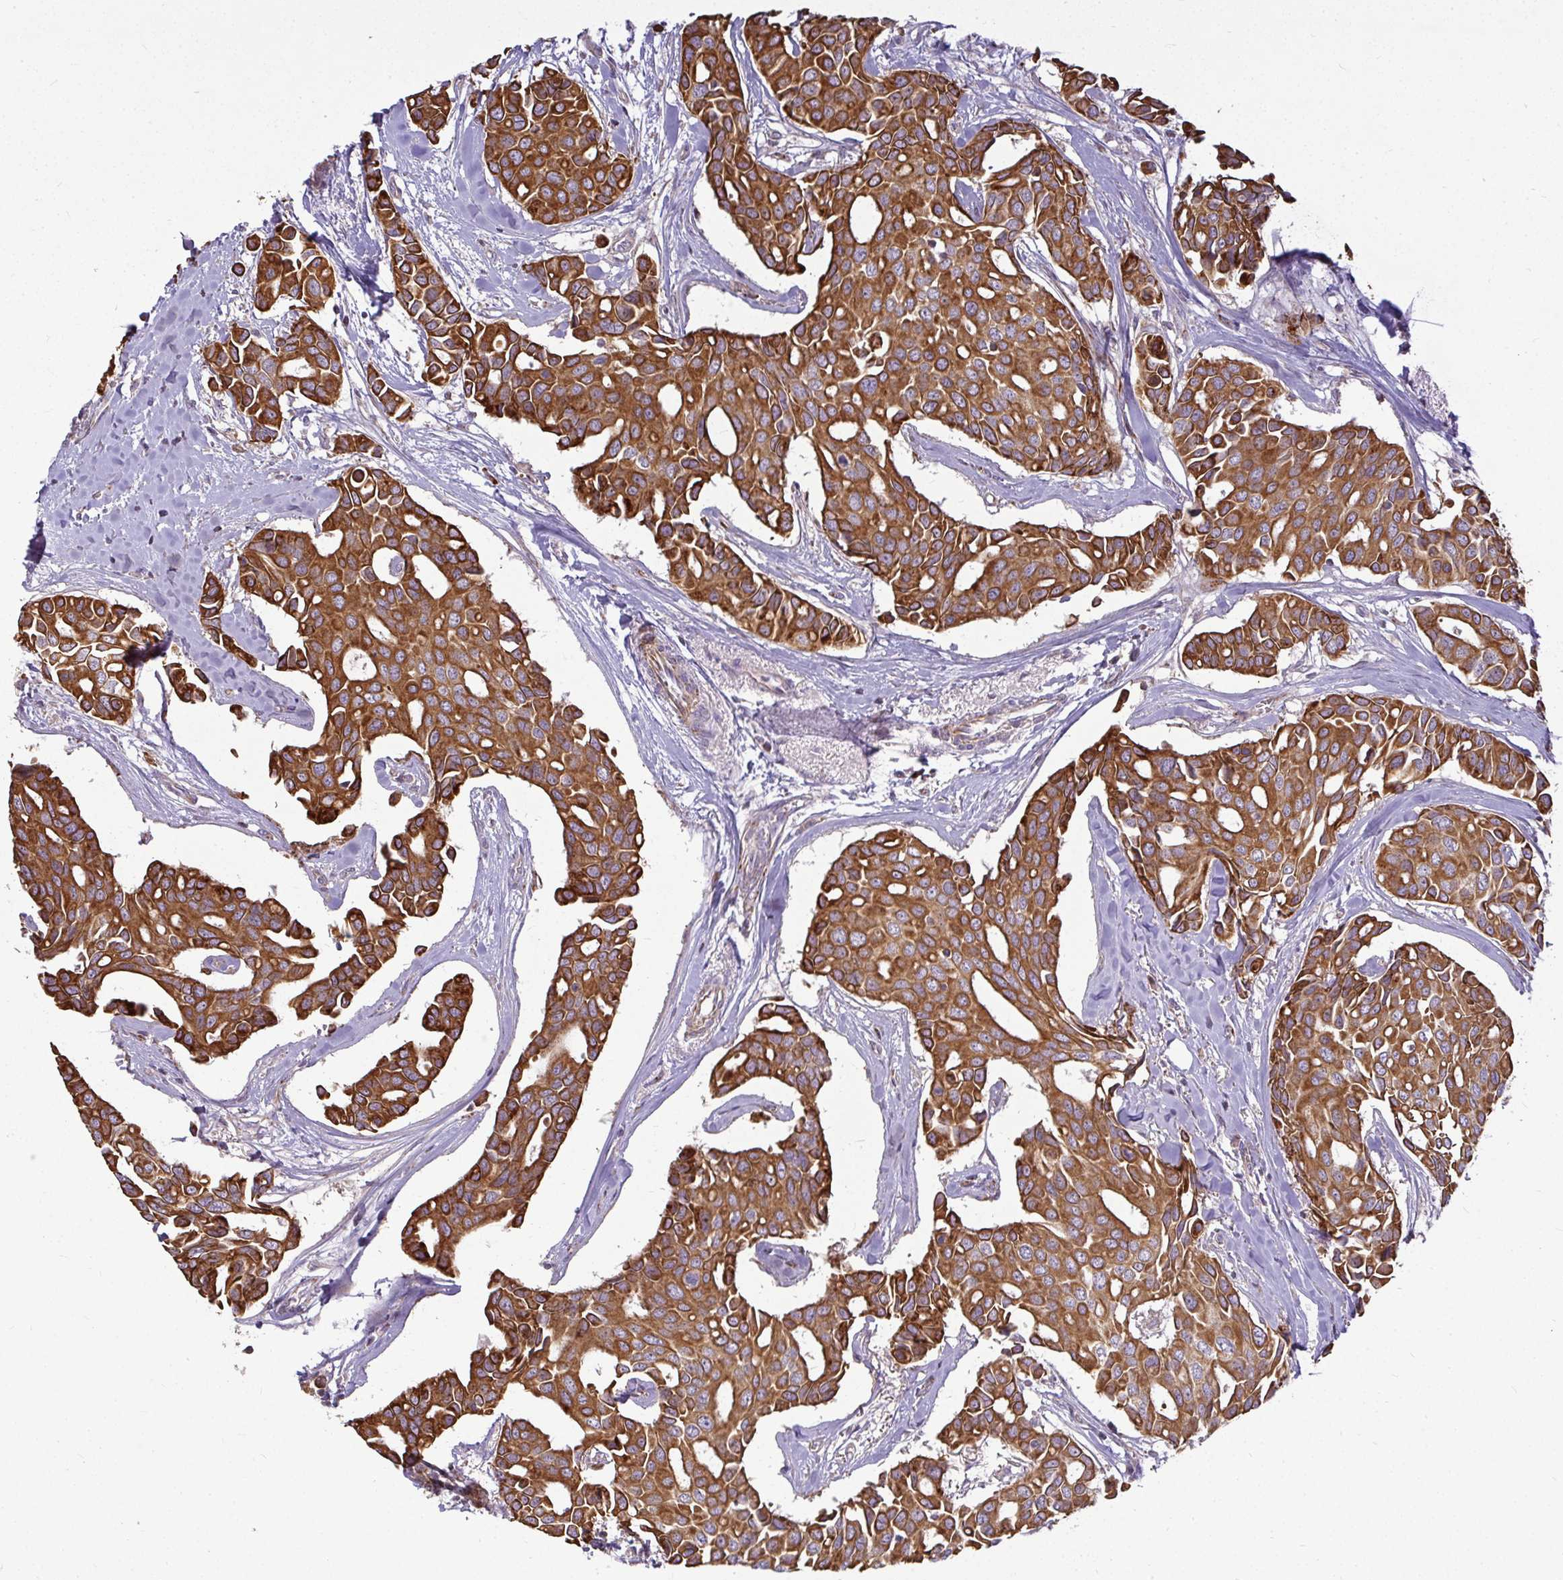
{"staining": {"intensity": "strong", "quantity": ">75%", "location": "cytoplasmic/membranous"}, "tissue": "breast cancer", "cell_type": "Tumor cells", "image_type": "cancer", "snomed": [{"axis": "morphology", "description": "Duct carcinoma"}, {"axis": "topography", "description": "Breast"}], "caption": "Tumor cells display high levels of strong cytoplasmic/membranous expression in approximately >75% of cells in breast cancer.", "gene": "STRIP1", "patient": {"sex": "female", "age": 54}}